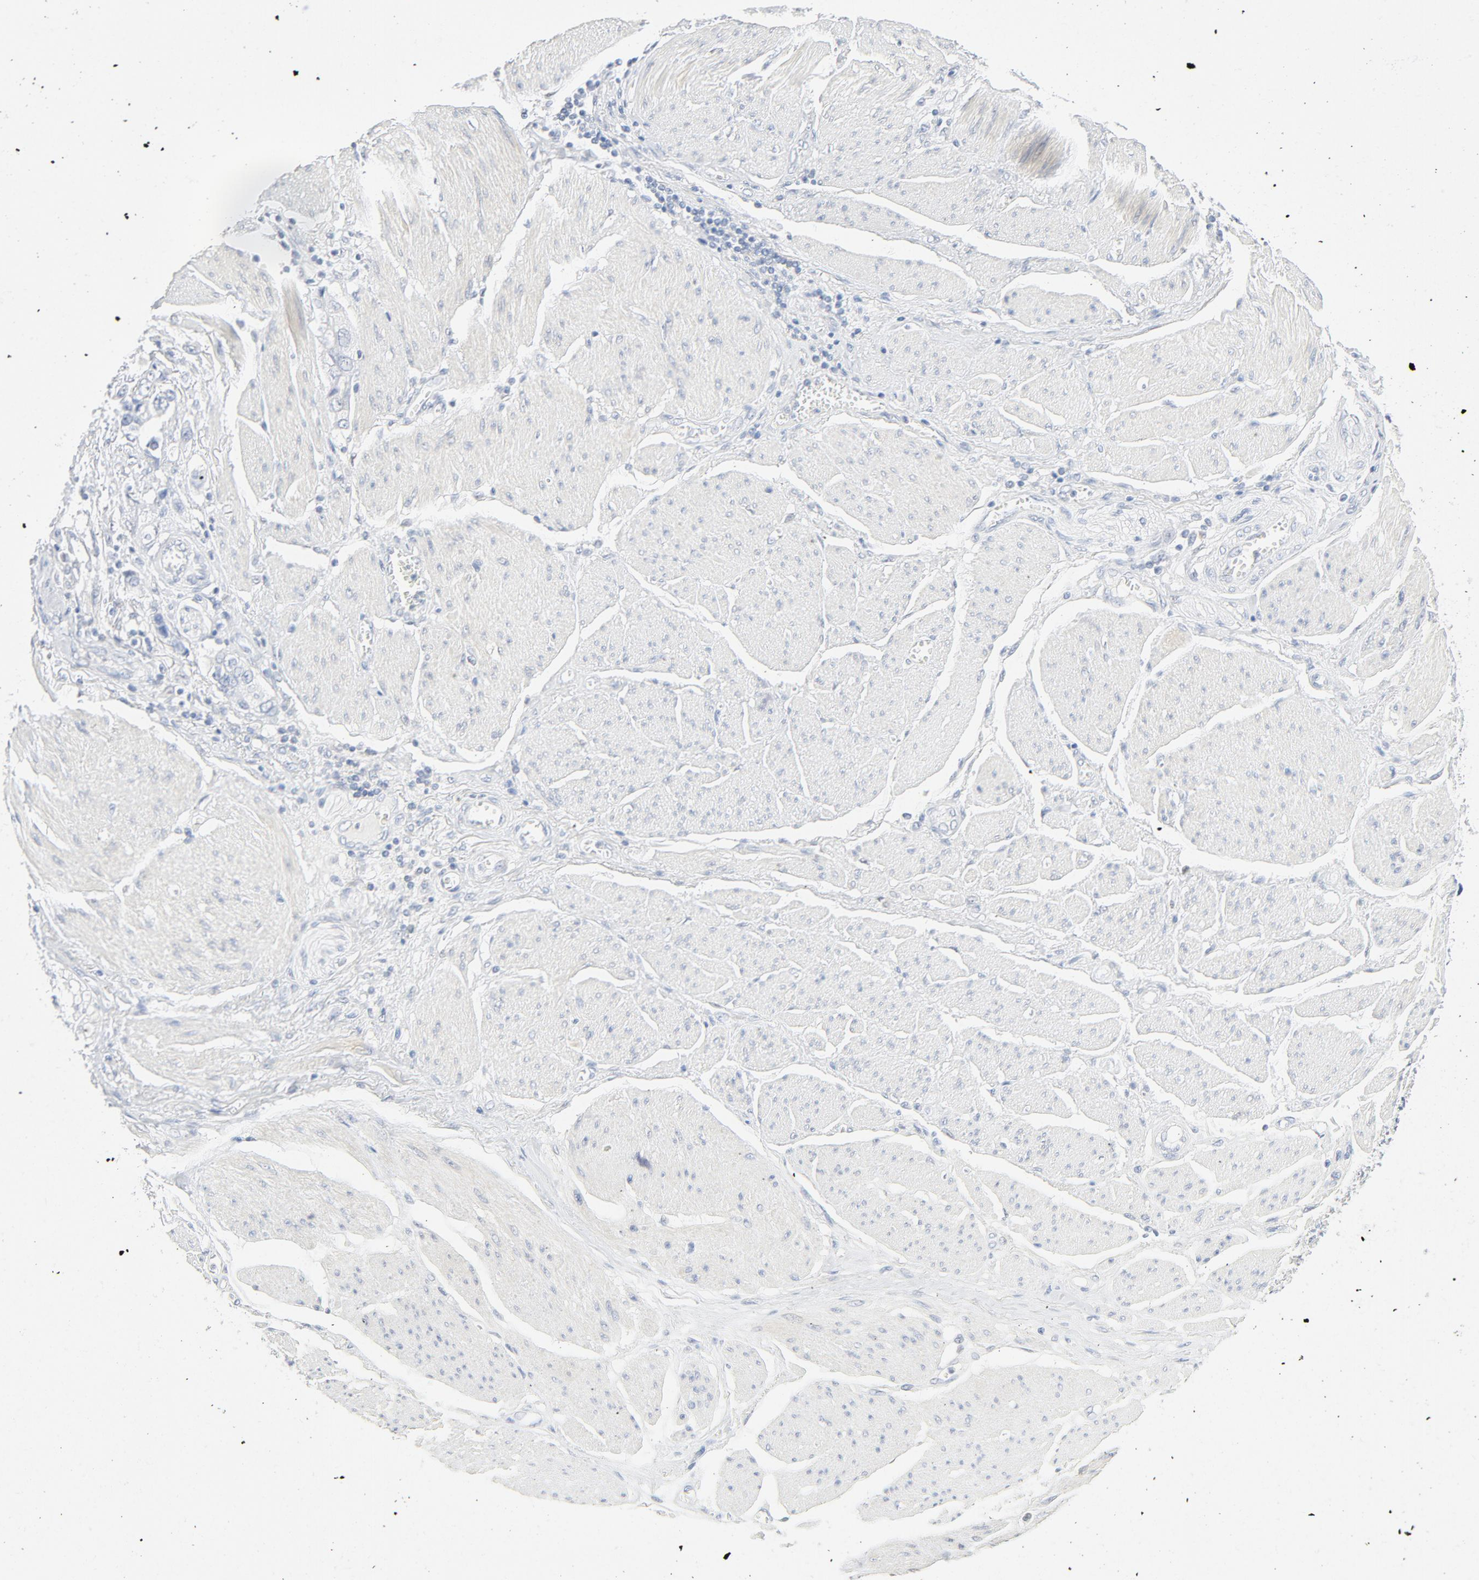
{"staining": {"intensity": "negative", "quantity": "none", "location": "none"}, "tissue": "stomach cancer", "cell_type": "Tumor cells", "image_type": "cancer", "snomed": [{"axis": "morphology", "description": "Adenocarcinoma, NOS"}, {"axis": "topography", "description": "Pancreas"}, {"axis": "topography", "description": "Stomach, upper"}], "caption": "There is no significant expression in tumor cells of stomach cancer (adenocarcinoma).", "gene": "PGM1", "patient": {"sex": "male", "age": 77}}